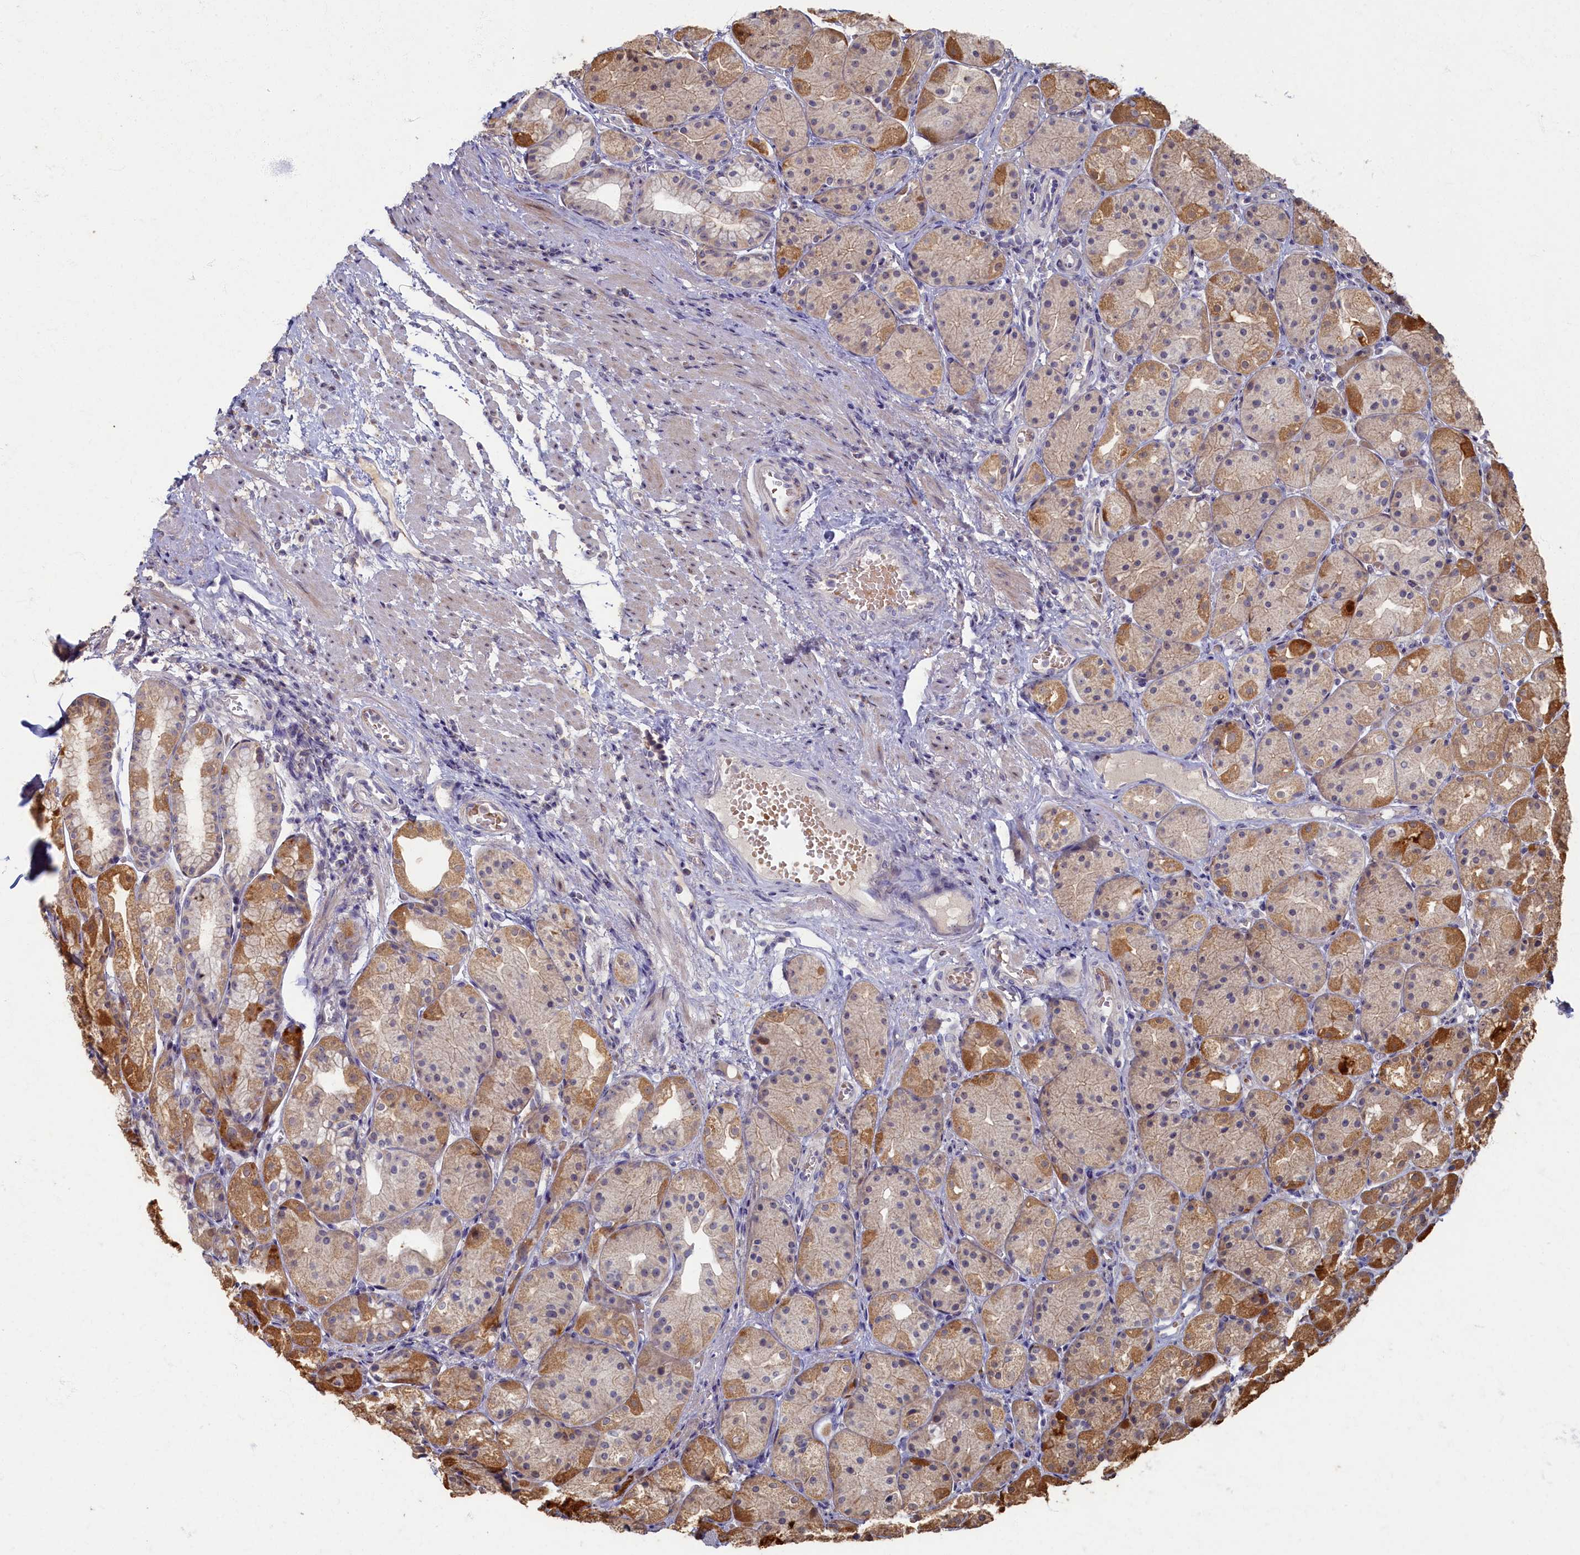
{"staining": {"intensity": "moderate", "quantity": "25%-75%", "location": "cytoplasmic/membranous"}, "tissue": "stomach", "cell_type": "Glandular cells", "image_type": "normal", "snomed": [{"axis": "morphology", "description": "Normal tissue, NOS"}, {"axis": "topography", "description": "Stomach, upper"}], "caption": "Approximately 25%-75% of glandular cells in unremarkable stomach display moderate cytoplasmic/membranous protein expression as visualized by brown immunohistochemical staining.", "gene": "HUNK", "patient": {"sex": "male", "age": 72}}